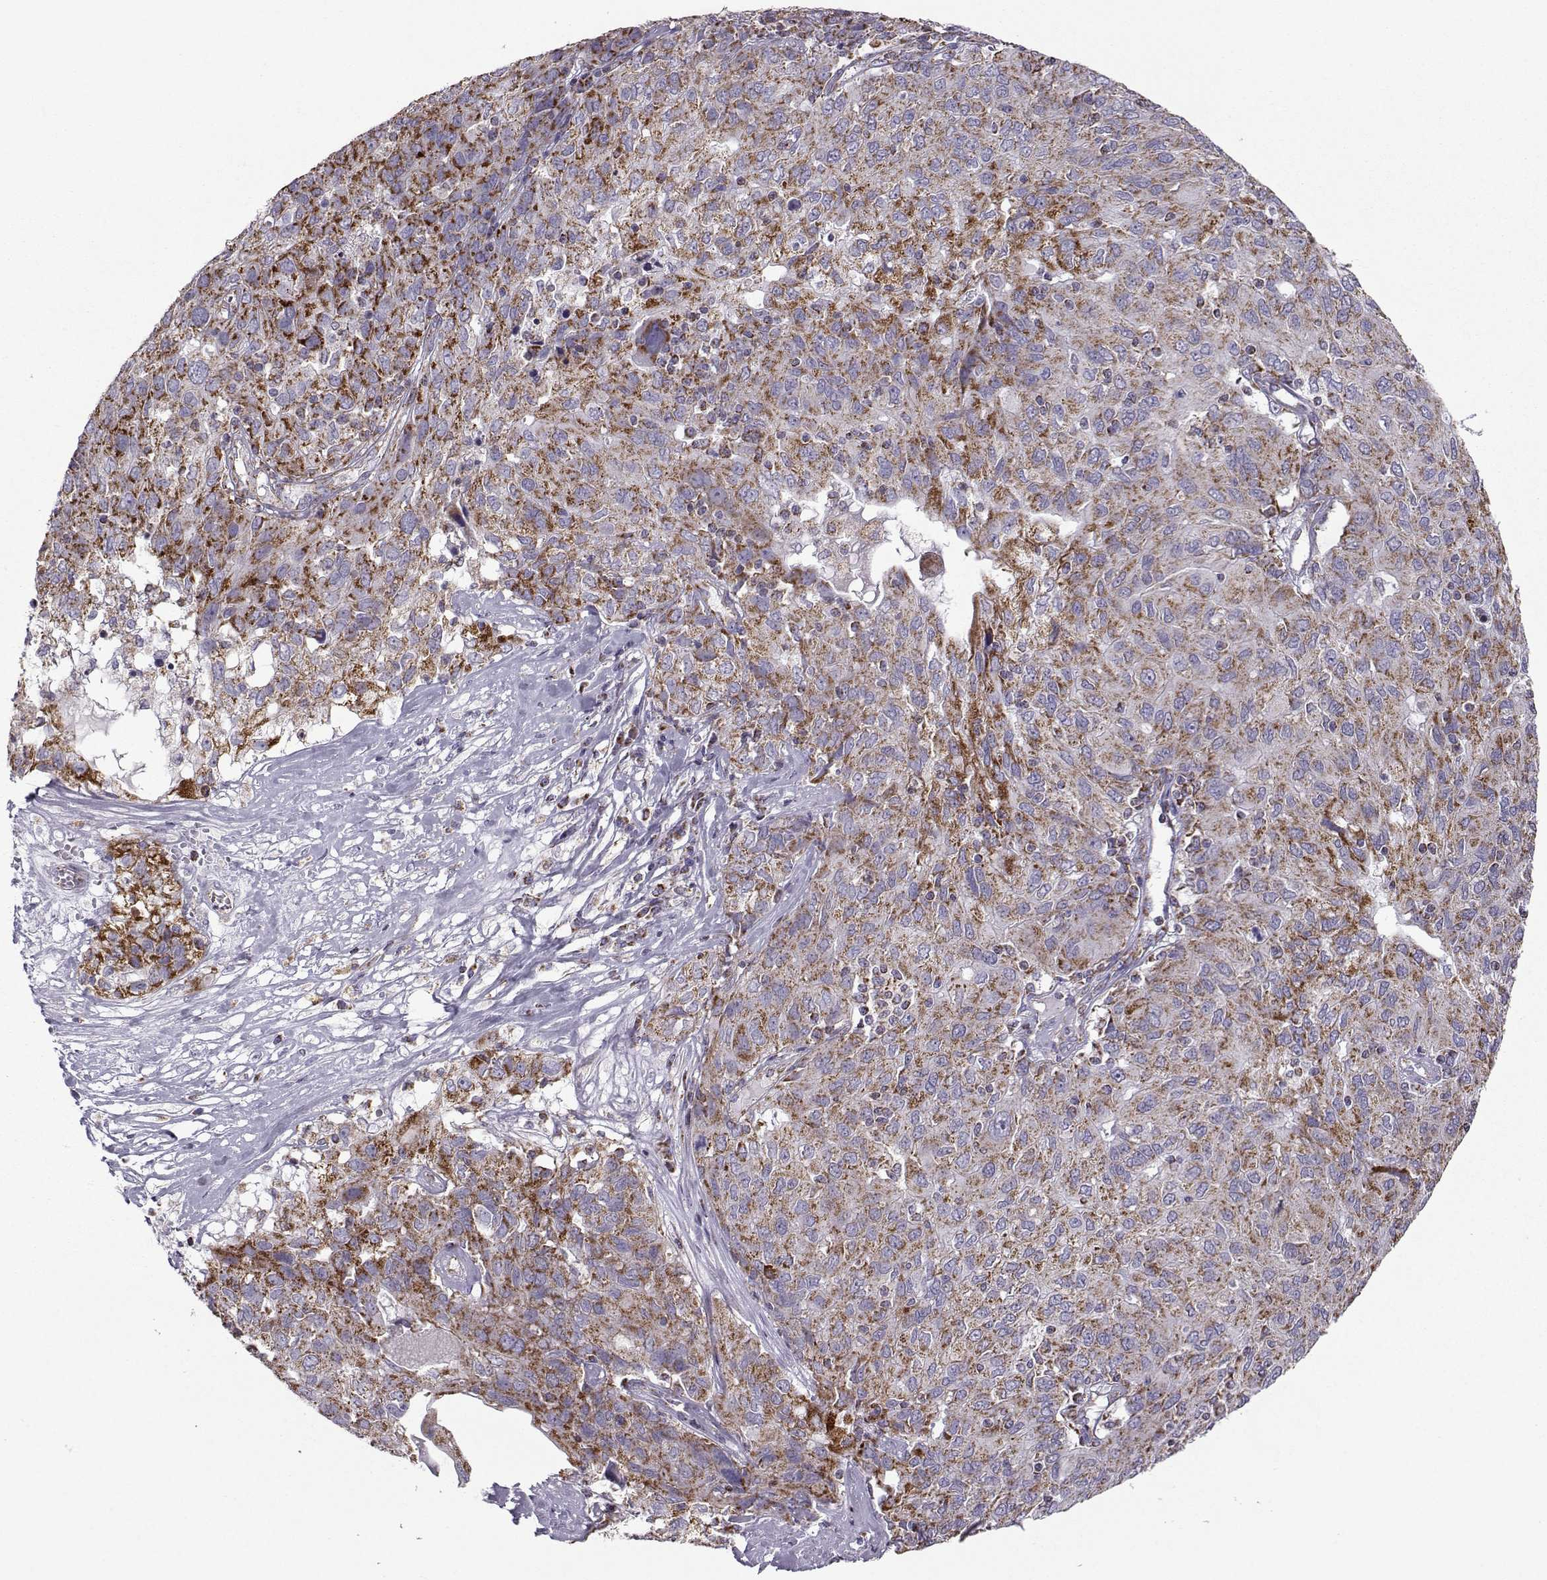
{"staining": {"intensity": "strong", "quantity": "25%-75%", "location": "cytoplasmic/membranous"}, "tissue": "ovarian cancer", "cell_type": "Tumor cells", "image_type": "cancer", "snomed": [{"axis": "morphology", "description": "Carcinoma, endometroid"}, {"axis": "topography", "description": "Ovary"}], "caption": "Human ovarian endometroid carcinoma stained with a protein marker displays strong staining in tumor cells.", "gene": "NECAB3", "patient": {"sex": "female", "age": 50}}